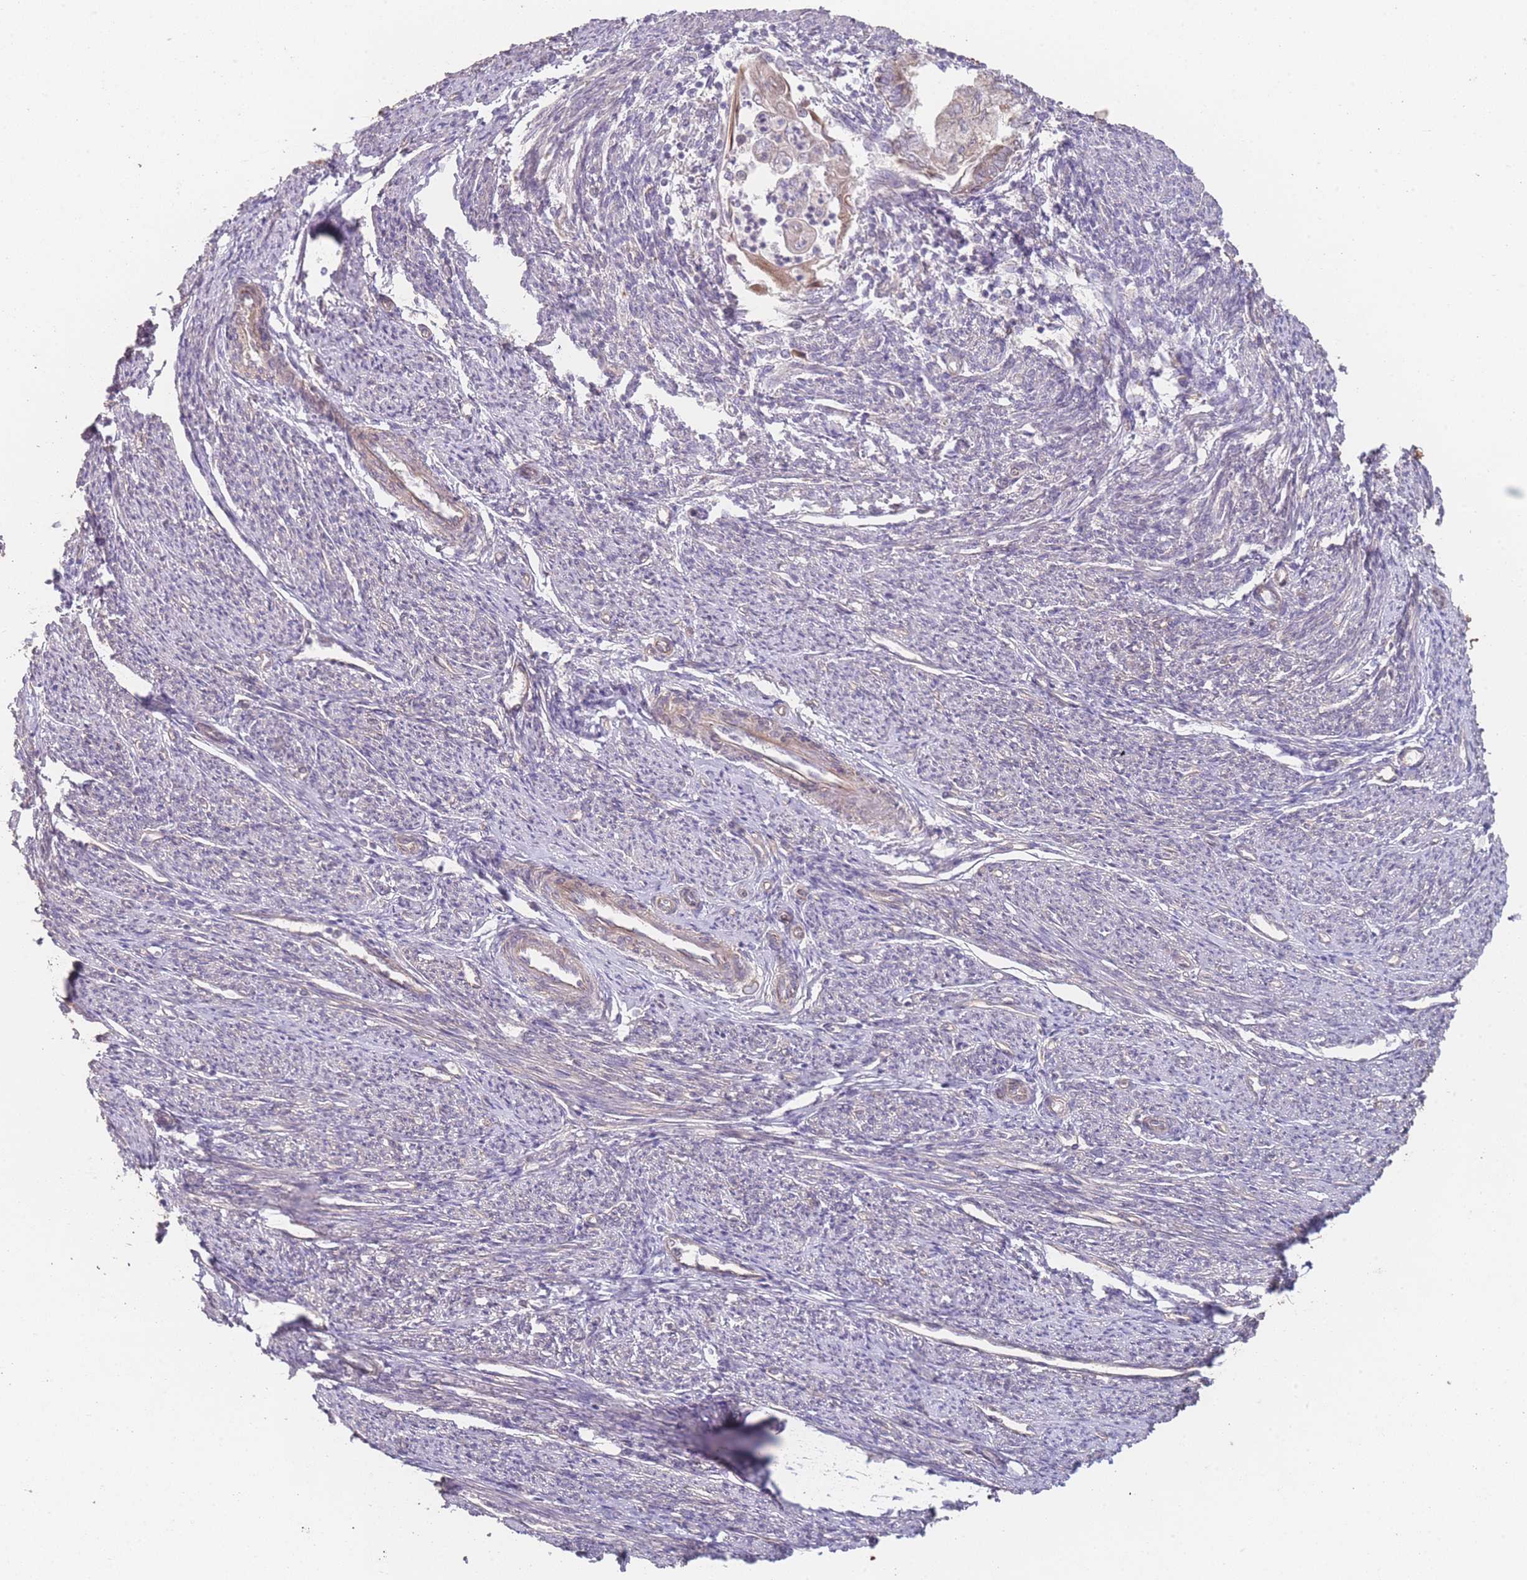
{"staining": {"intensity": "weak", "quantity": "25%-75%", "location": "cytoplasmic/membranous,nuclear"}, "tissue": "smooth muscle", "cell_type": "Smooth muscle cells", "image_type": "normal", "snomed": [{"axis": "morphology", "description": "Normal tissue, NOS"}, {"axis": "topography", "description": "Smooth muscle"}, {"axis": "topography", "description": "Uterus"}], "caption": "Protein expression analysis of unremarkable smooth muscle reveals weak cytoplasmic/membranous,nuclear positivity in approximately 25%-75% of smooth muscle cells. (Brightfield microscopy of DAB IHC at high magnification).", "gene": "PXMP4", "patient": {"sex": "female", "age": 59}}